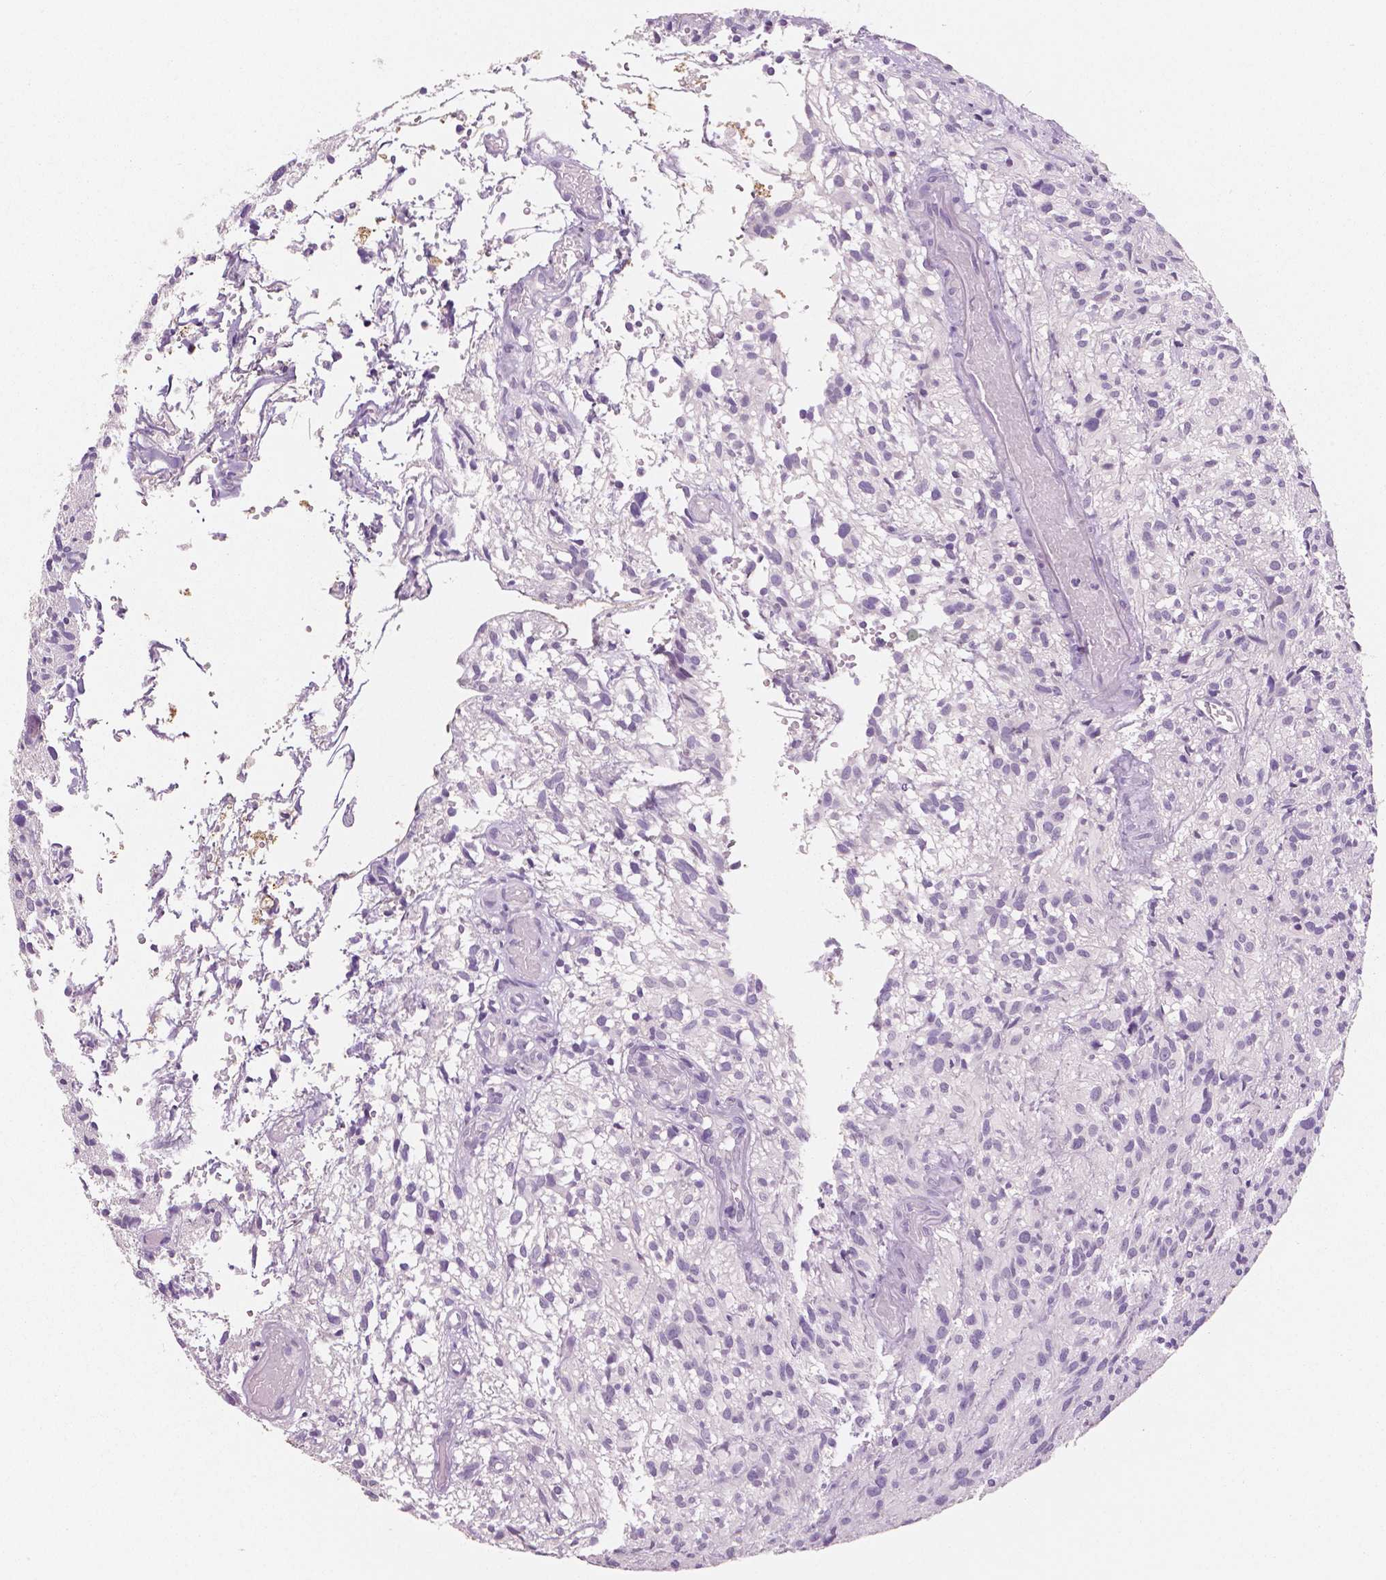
{"staining": {"intensity": "negative", "quantity": "none", "location": "none"}, "tissue": "glioma", "cell_type": "Tumor cells", "image_type": "cancer", "snomed": [{"axis": "morphology", "description": "Glioma, malignant, High grade"}, {"axis": "topography", "description": "Brain"}], "caption": "Immunohistochemistry micrograph of glioma stained for a protein (brown), which demonstrates no staining in tumor cells.", "gene": "NECAB2", "patient": {"sex": "male", "age": 75}}